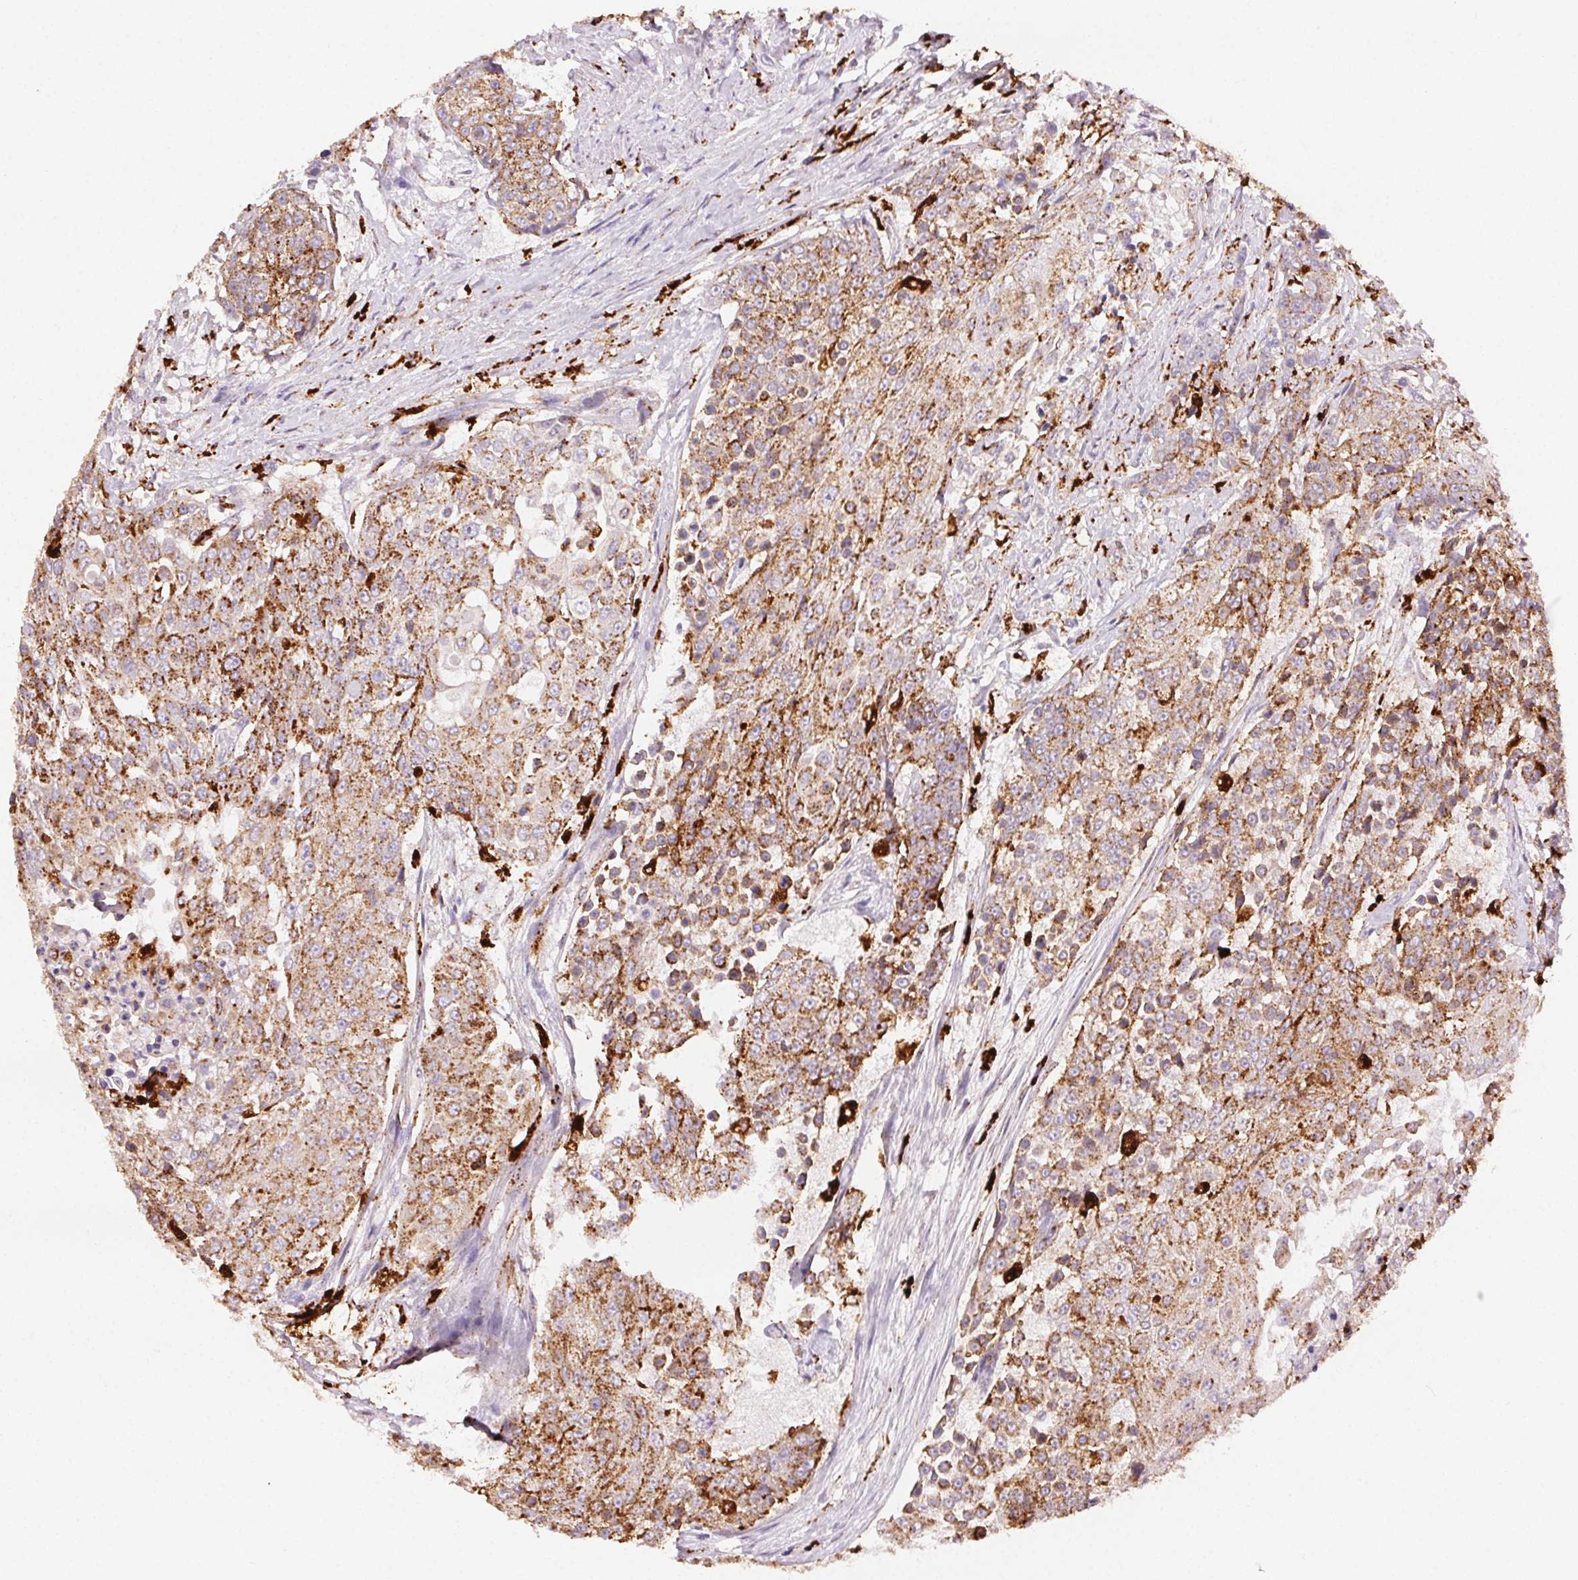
{"staining": {"intensity": "moderate", "quantity": ">75%", "location": "cytoplasmic/membranous"}, "tissue": "urothelial cancer", "cell_type": "Tumor cells", "image_type": "cancer", "snomed": [{"axis": "morphology", "description": "Urothelial carcinoma, High grade"}, {"axis": "topography", "description": "Urinary bladder"}], "caption": "High-power microscopy captured an immunohistochemistry photomicrograph of urothelial cancer, revealing moderate cytoplasmic/membranous staining in about >75% of tumor cells.", "gene": "SCPEP1", "patient": {"sex": "female", "age": 63}}